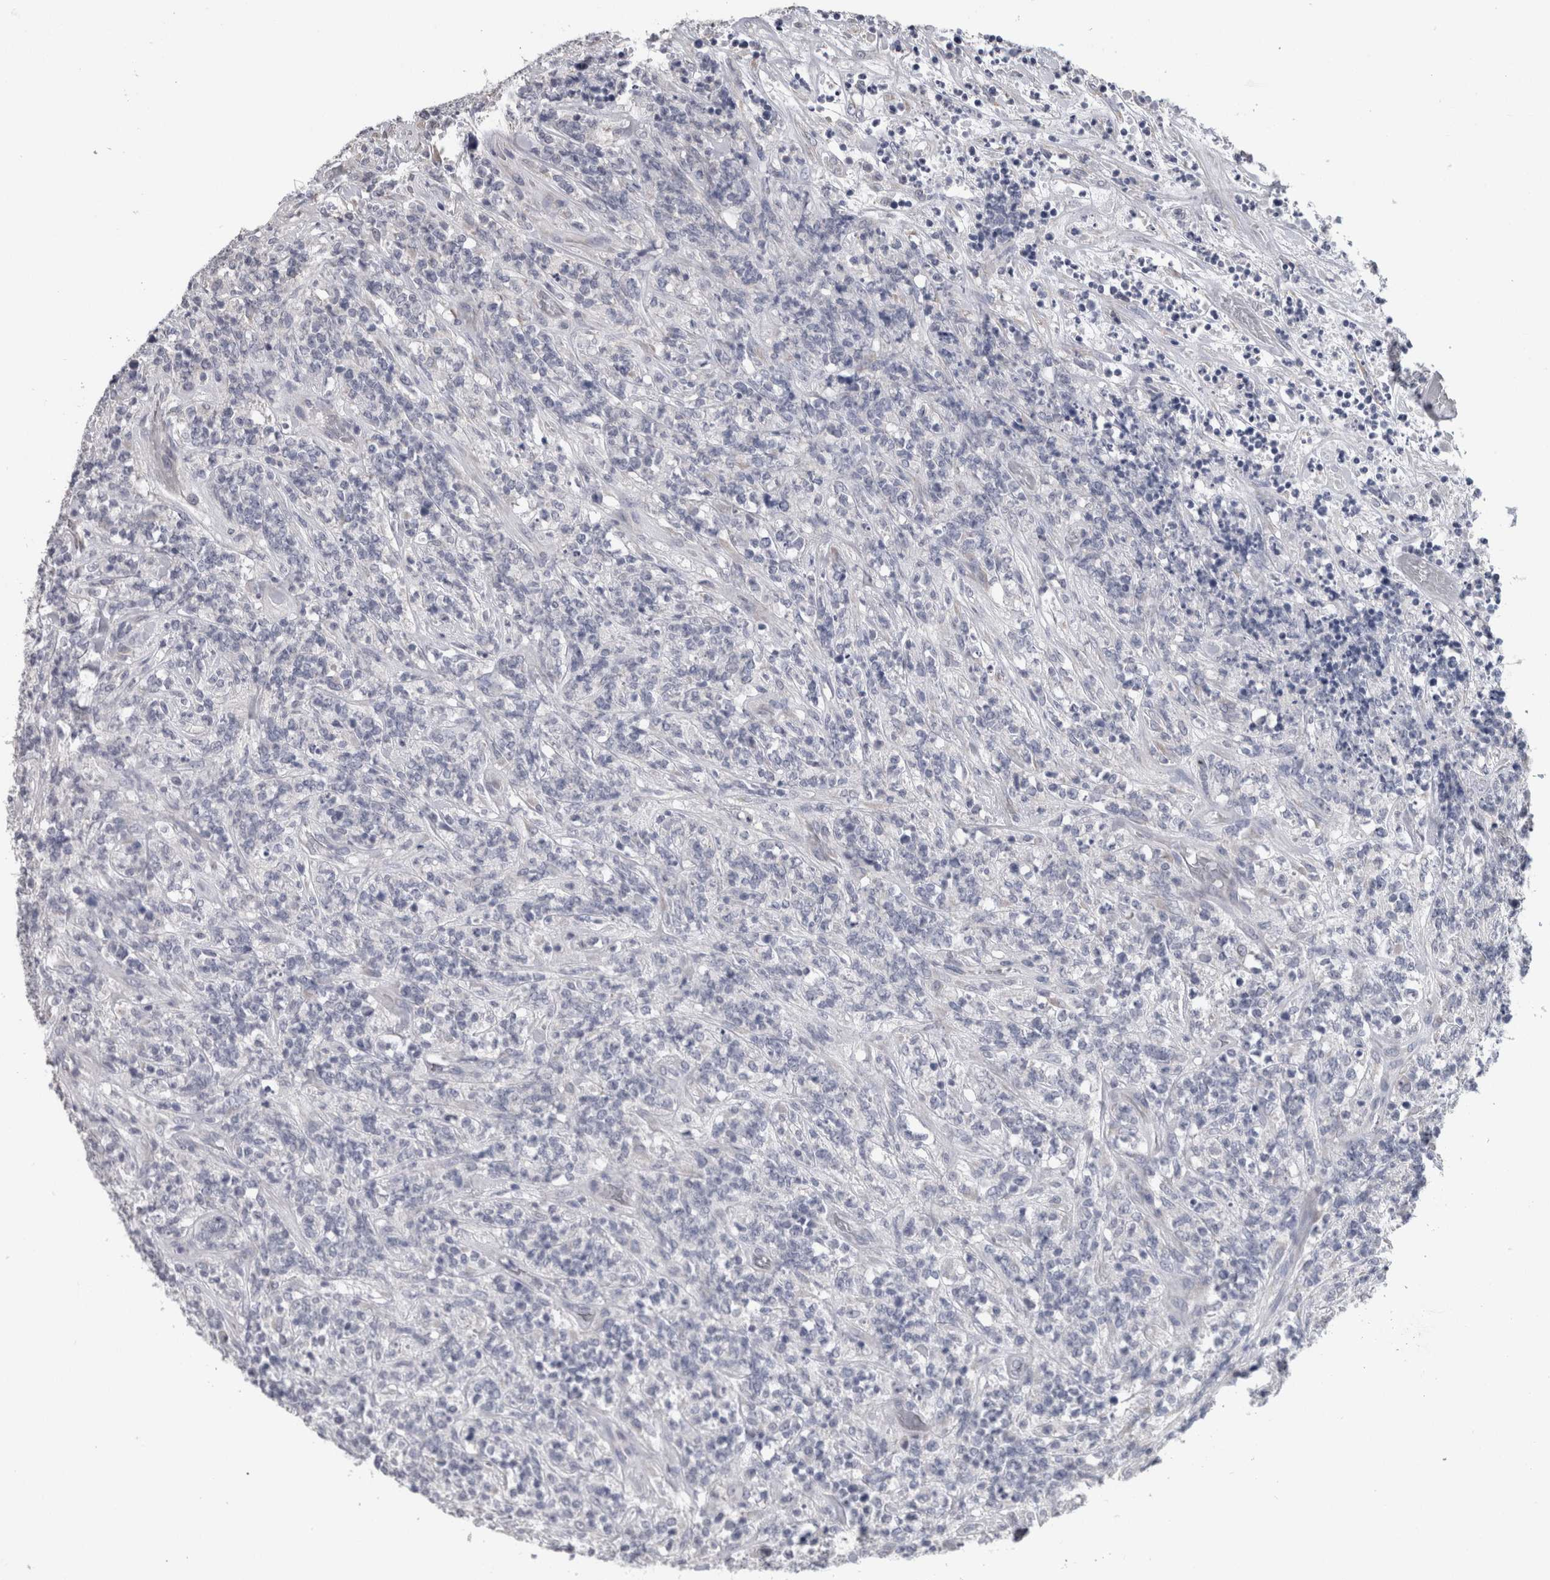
{"staining": {"intensity": "negative", "quantity": "none", "location": "none"}, "tissue": "lymphoma", "cell_type": "Tumor cells", "image_type": "cancer", "snomed": [{"axis": "morphology", "description": "Malignant lymphoma, non-Hodgkin's type, High grade"}, {"axis": "topography", "description": "Soft tissue"}], "caption": "This is a photomicrograph of immunohistochemistry (IHC) staining of lymphoma, which shows no expression in tumor cells. The staining was performed using DAB (3,3'-diaminobenzidine) to visualize the protein expression in brown, while the nuclei were stained in blue with hematoxylin (Magnification: 20x).", "gene": "NEFM", "patient": {"sex": "male", "age": 18}}